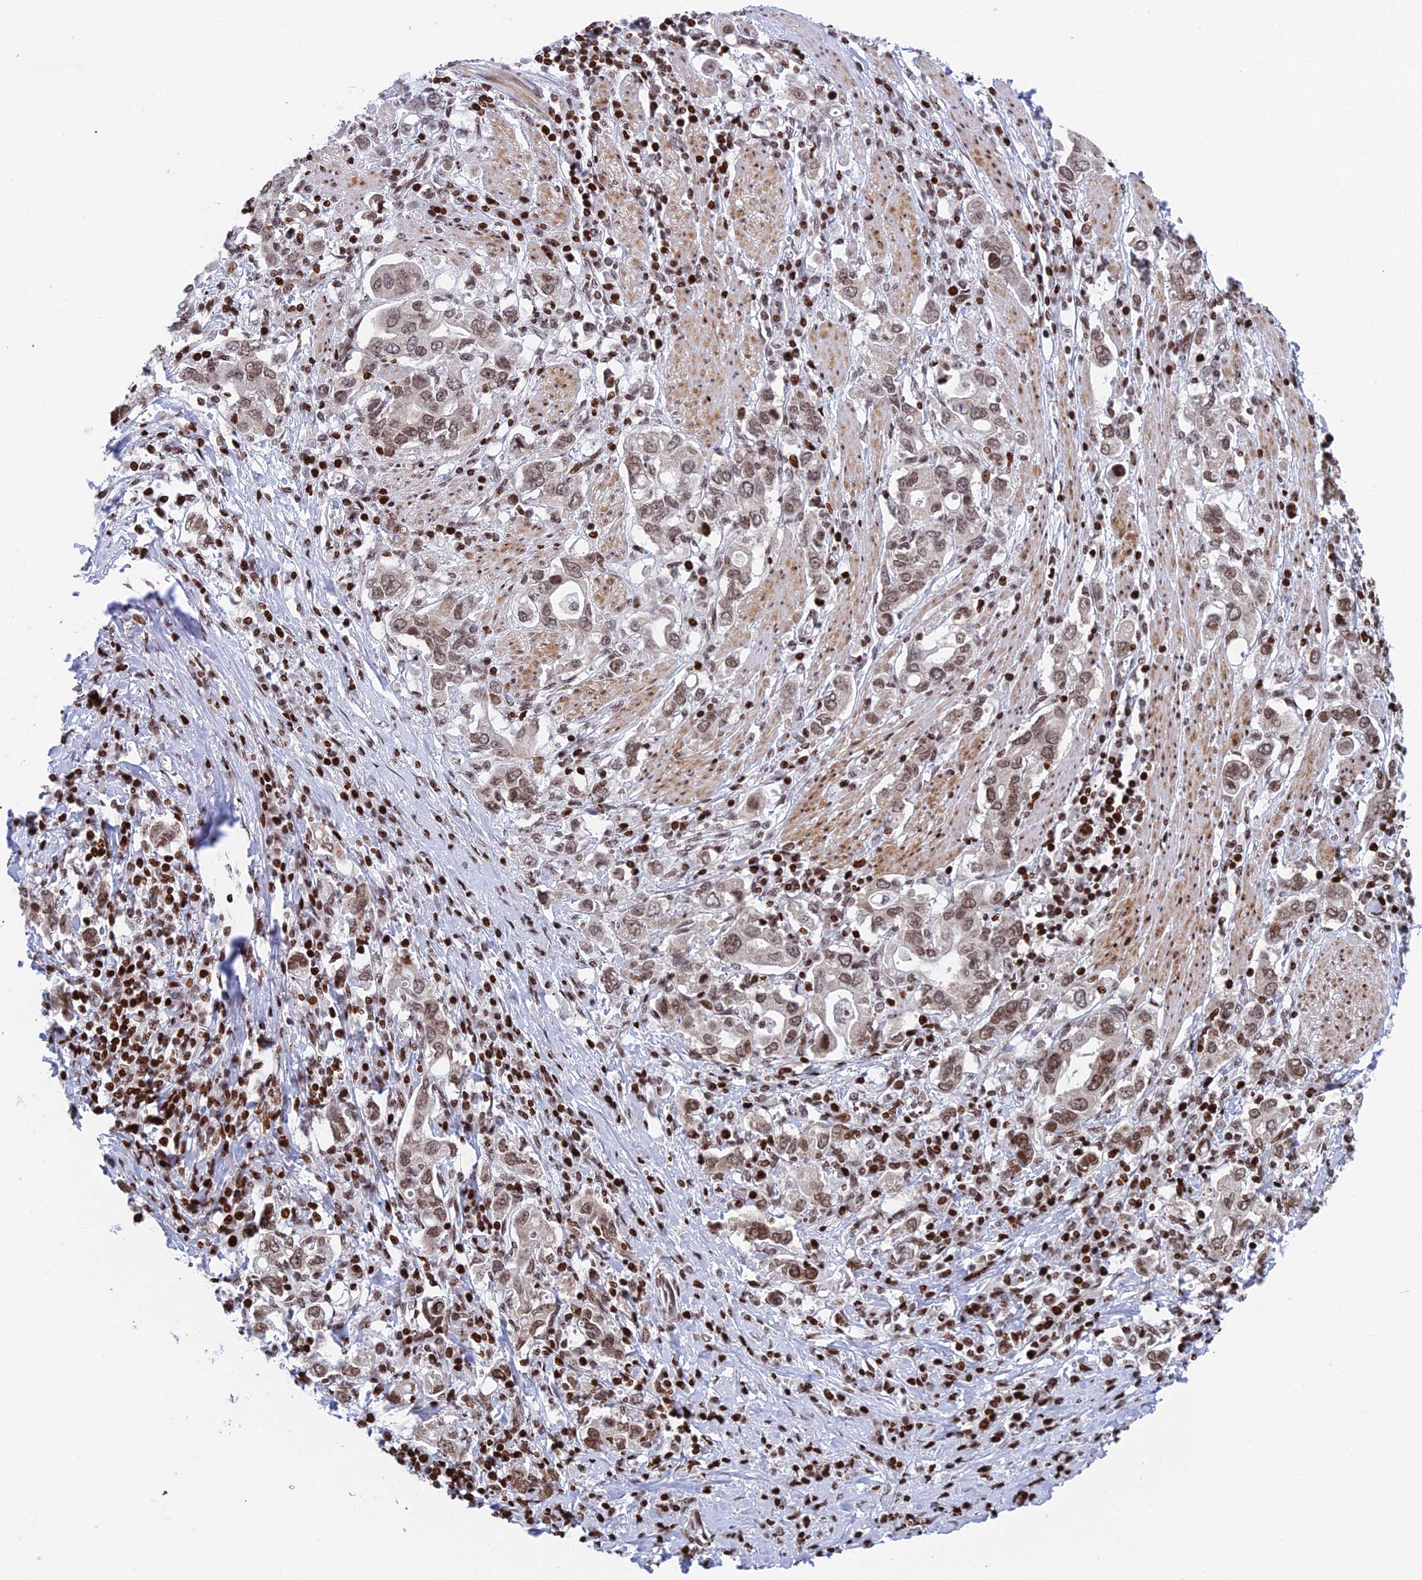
{"staining": {"intensity": "moderate", "quantity": ">75%", "location": "nuclear"}, "tissue": "stomach cancer", "cell_type": "Tumor cells", "image_type": "cancer", "snomed": [{"axis": "morphology", "description": "Adenocarcinoma, NOS"}, {"axis": "topography", "description": "Stomach, upper"}, {"axis": "topography", "description": "Stomach"}], "caption": "An IHC photomicrograph of neoplastic tissue is shown. Protein staining in brown shows moderate nuclear positivity in stomach adenocarcinoma within tumor cells.", "gene": "RPAP1", "patient": {"sex": "male", "age": 62}}